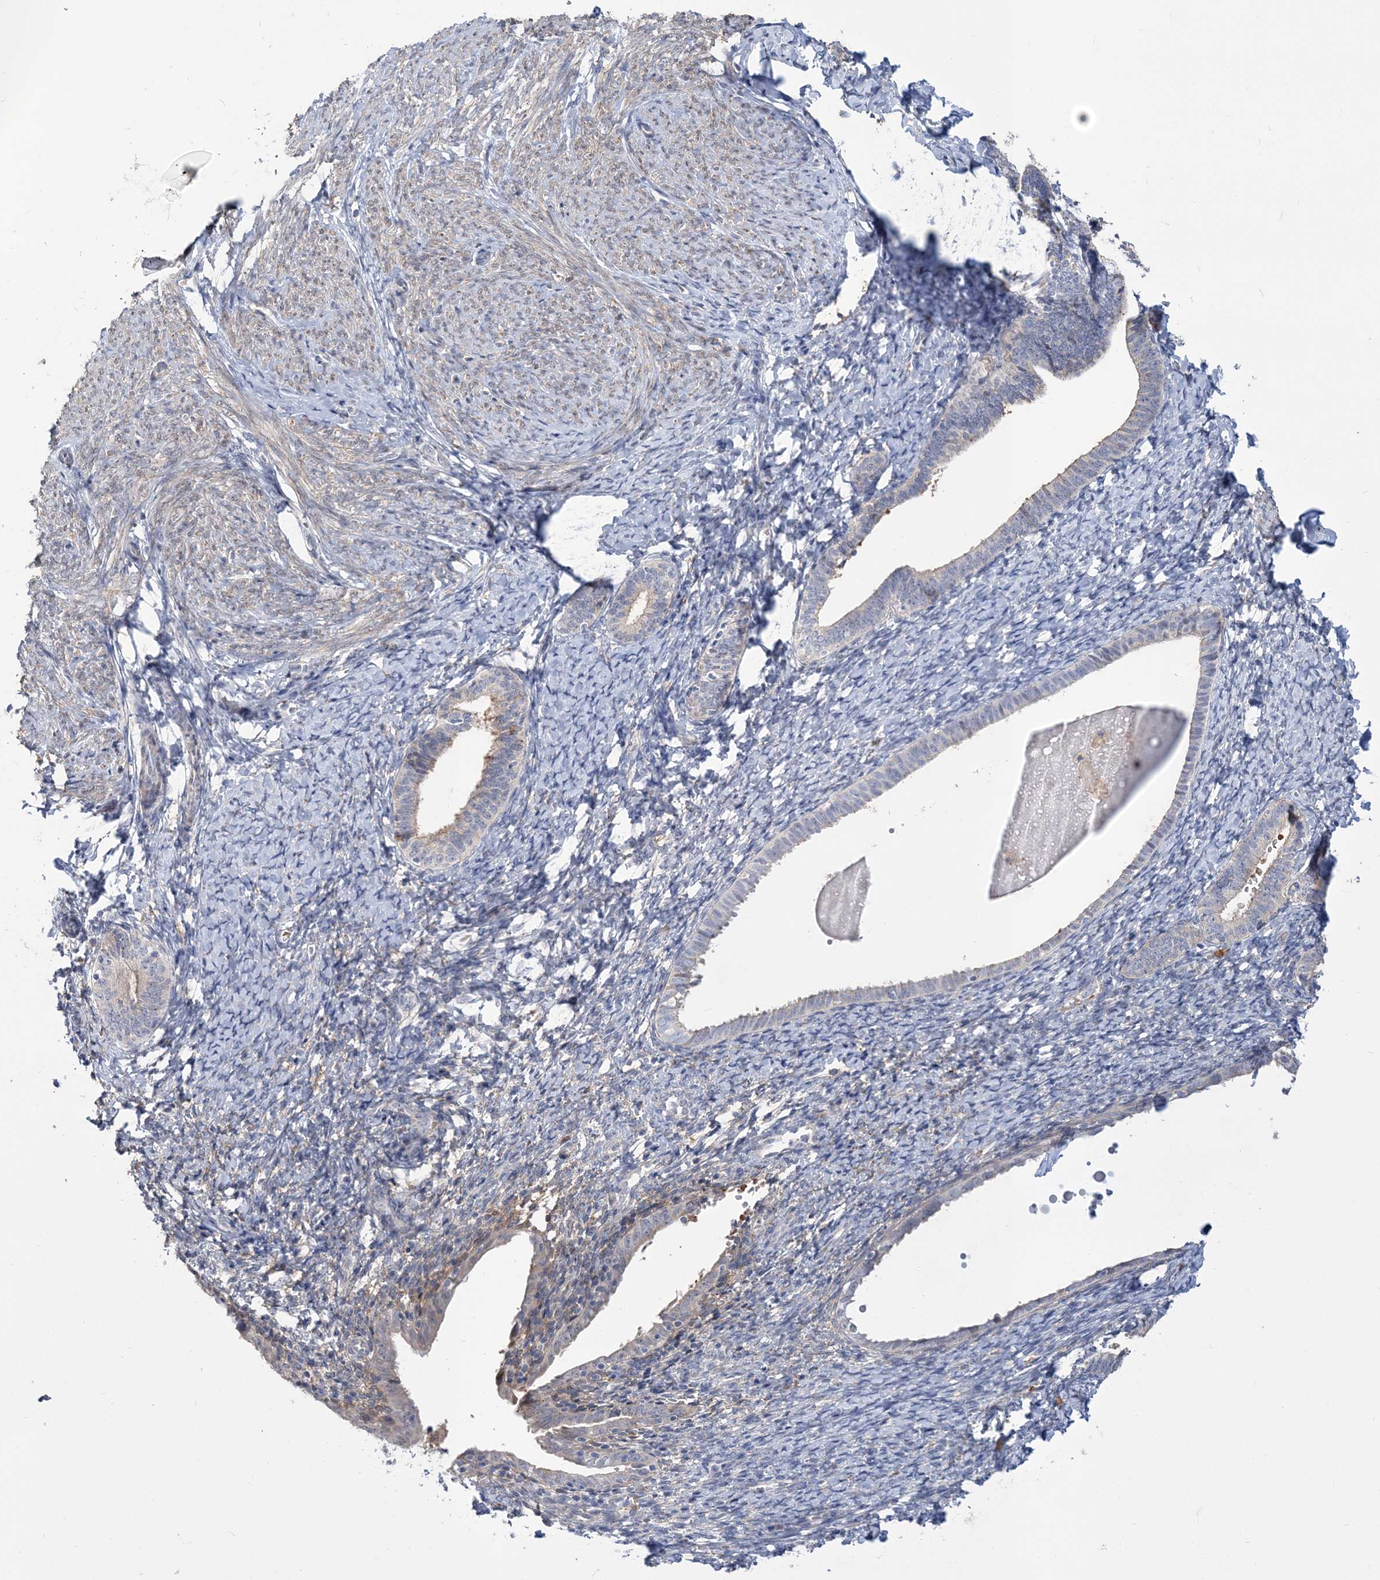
{"staining": {"intensity": "weak", "quantity": "<25%", "location": "cytoplasmic/membranous"}, "tissue": "endometrium", "cell_type": "Cells in endometrial stroma", "image_type": "normal", "snomed": [{"axis": "morphology", "description": "Normal tissue, NOS"}, {"axis": "topography", "description": "Endometrium"}], "caption": "Histopathology image shows no protein expression in cells in endometrial stroma of benign endometrium.", "gene": "TSPEAR", "patient": {"sex": "female", "age": 72}}